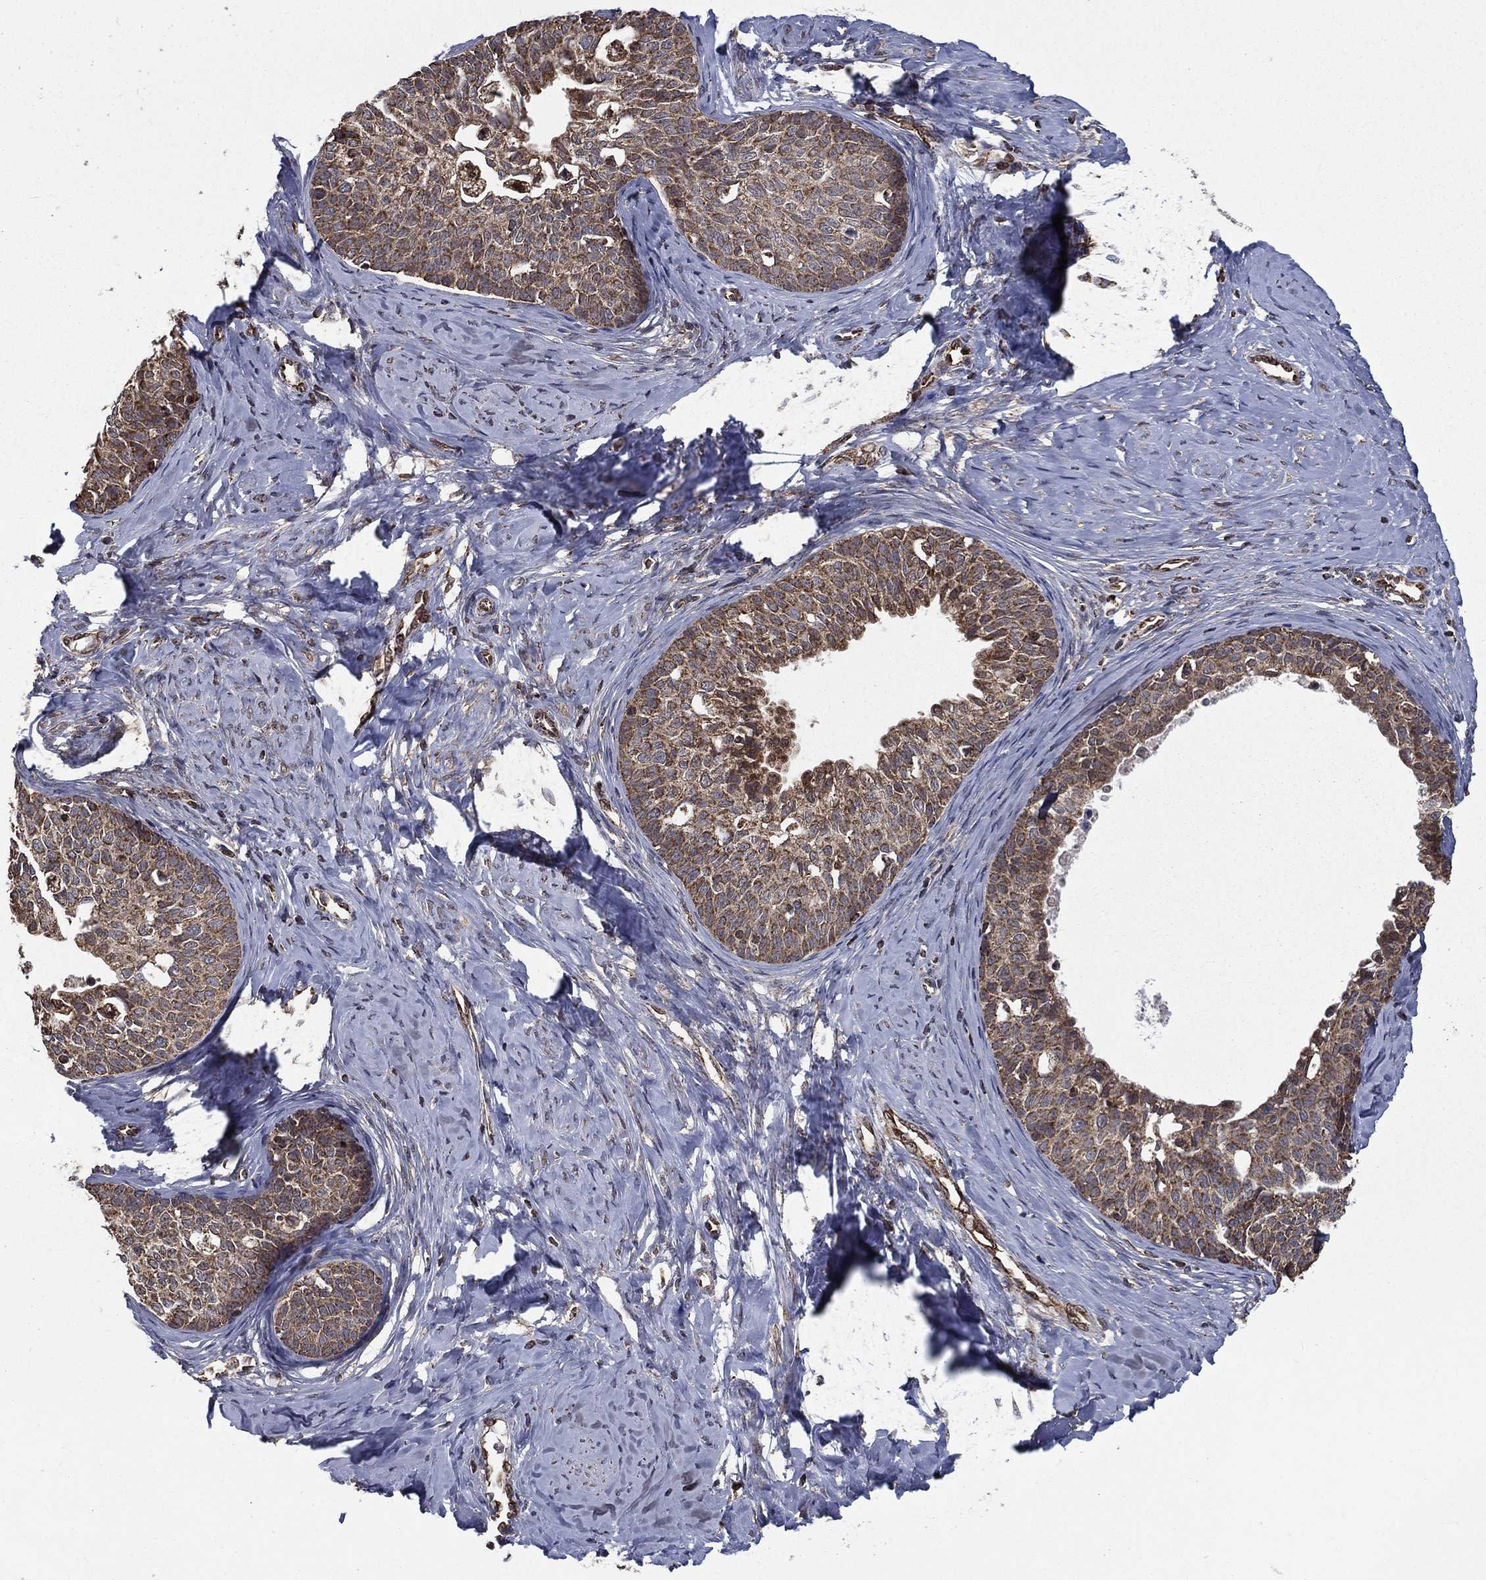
{"staining": {"intensity": "moderate", "quantity": ">75%", "location": "cytoplasmic/membranous"}, "tissue": "cervical cancer", "cell_type": "Tumor cells", "image_type": "cancer", "snomed": [{"axis": "morphology", "description": "Squamous cell carcinoma, NOS"}, {"axis": "topography", "description": "Cervix"}], "caption": "Immunohistochemistry (IHC) of human cervical squamous cell carcinoma exhibits medium levels of moderate cytoplasmic/membranous expression in approximately >75% of tumor cells.", "gene": "RIGI", "patient": {"sex": "female", "age": 51}}